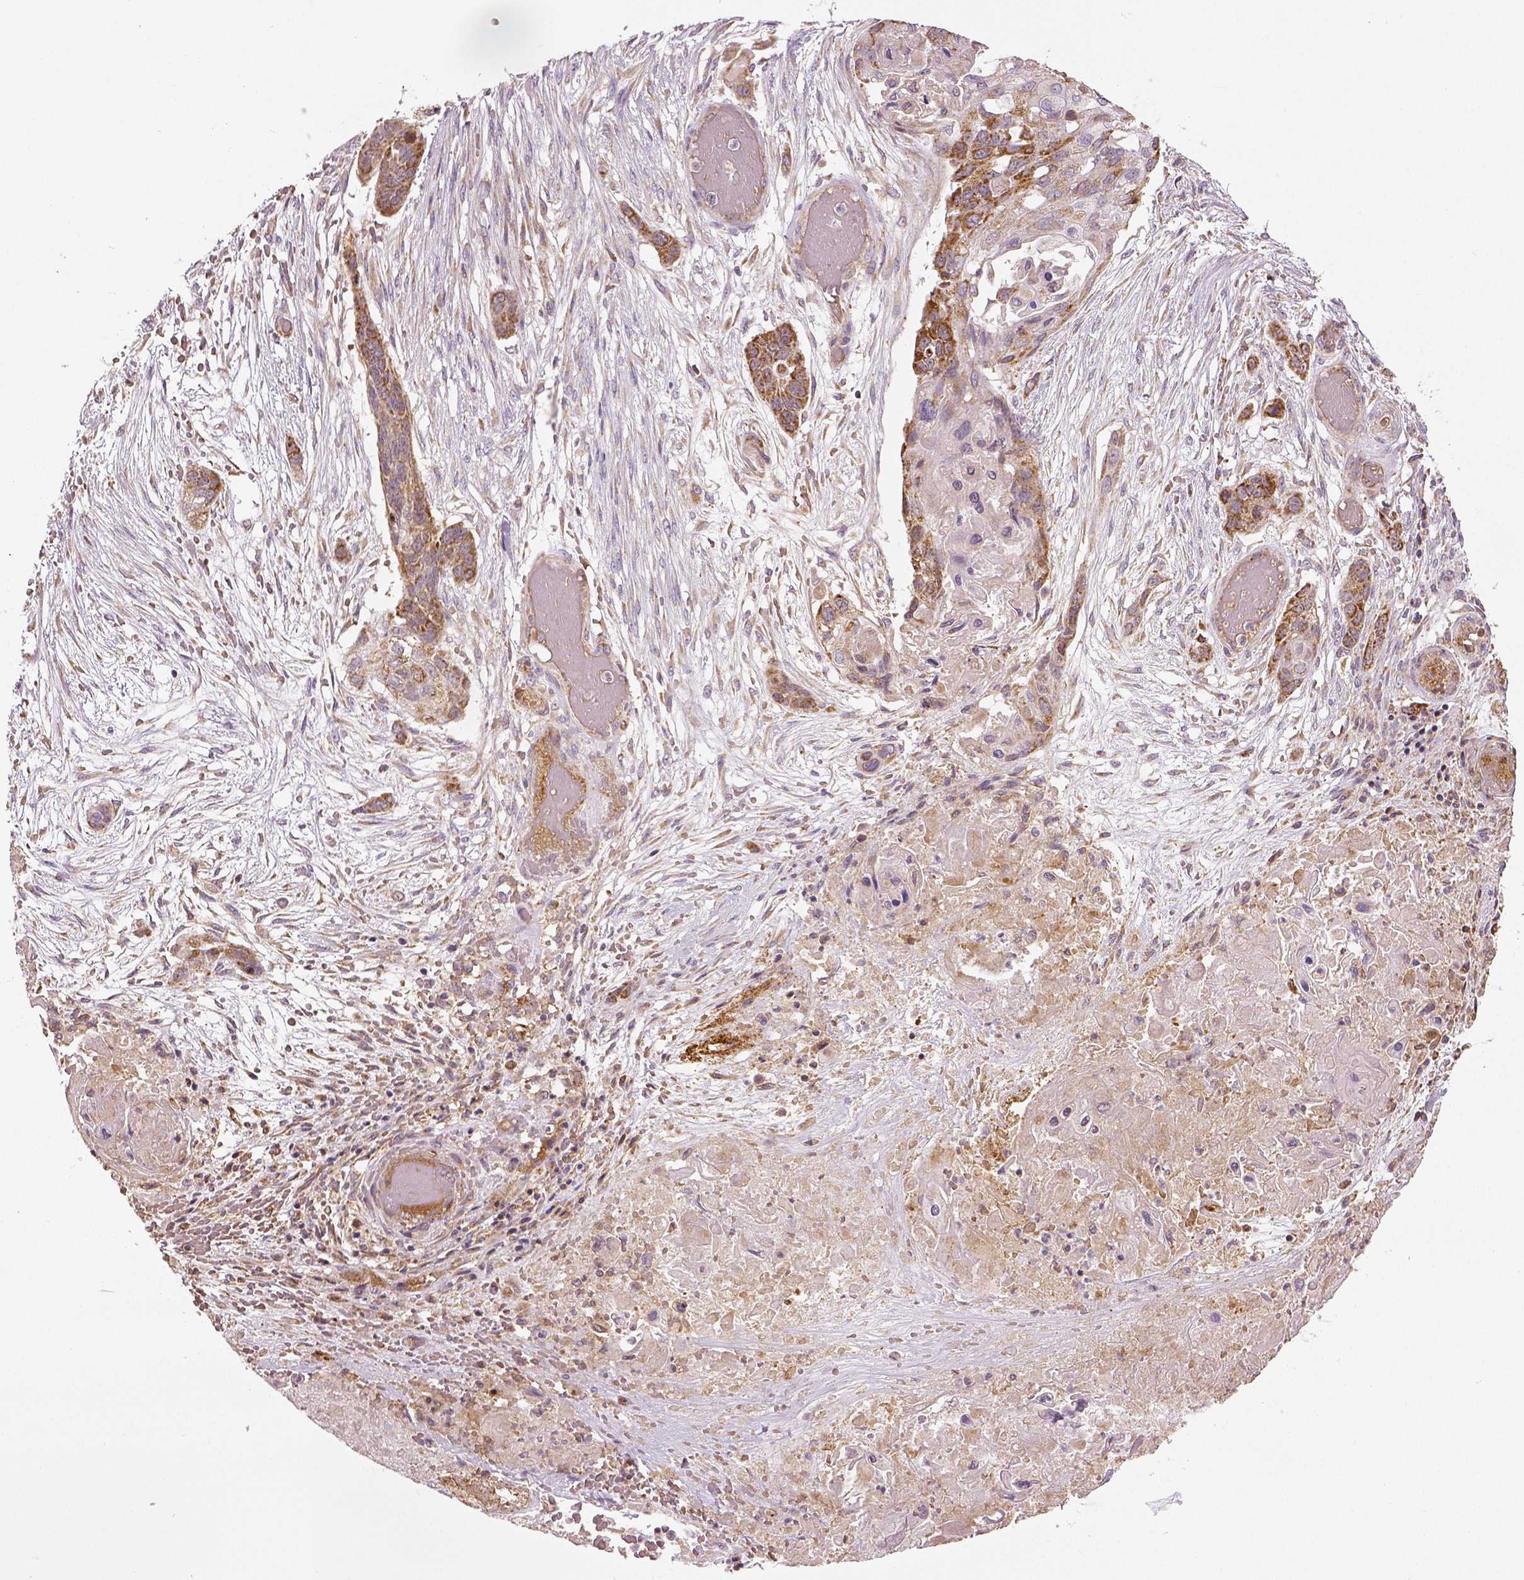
{"staining": {"intensity": "moderate", "quantity": ">75%", "location": "cytoplasmic/membranous"}, "tissue": "lung cancer", "cell_type": "Tumor cells", "image_type": "cancer", "snomed": [{"axis": "morphology", "description": "Squamous cell carcinoma, NOS"}, {"axis": "topography", "description": "Lung"}], "caption": "Tumor cells exhibit medium levels of moderate cytoplasmic/membranous staining in about >75% of cells in squamous cell carcinoma (lung).", "gene": "PGAM5", "patient": {"sex": "male", "age": 69}}